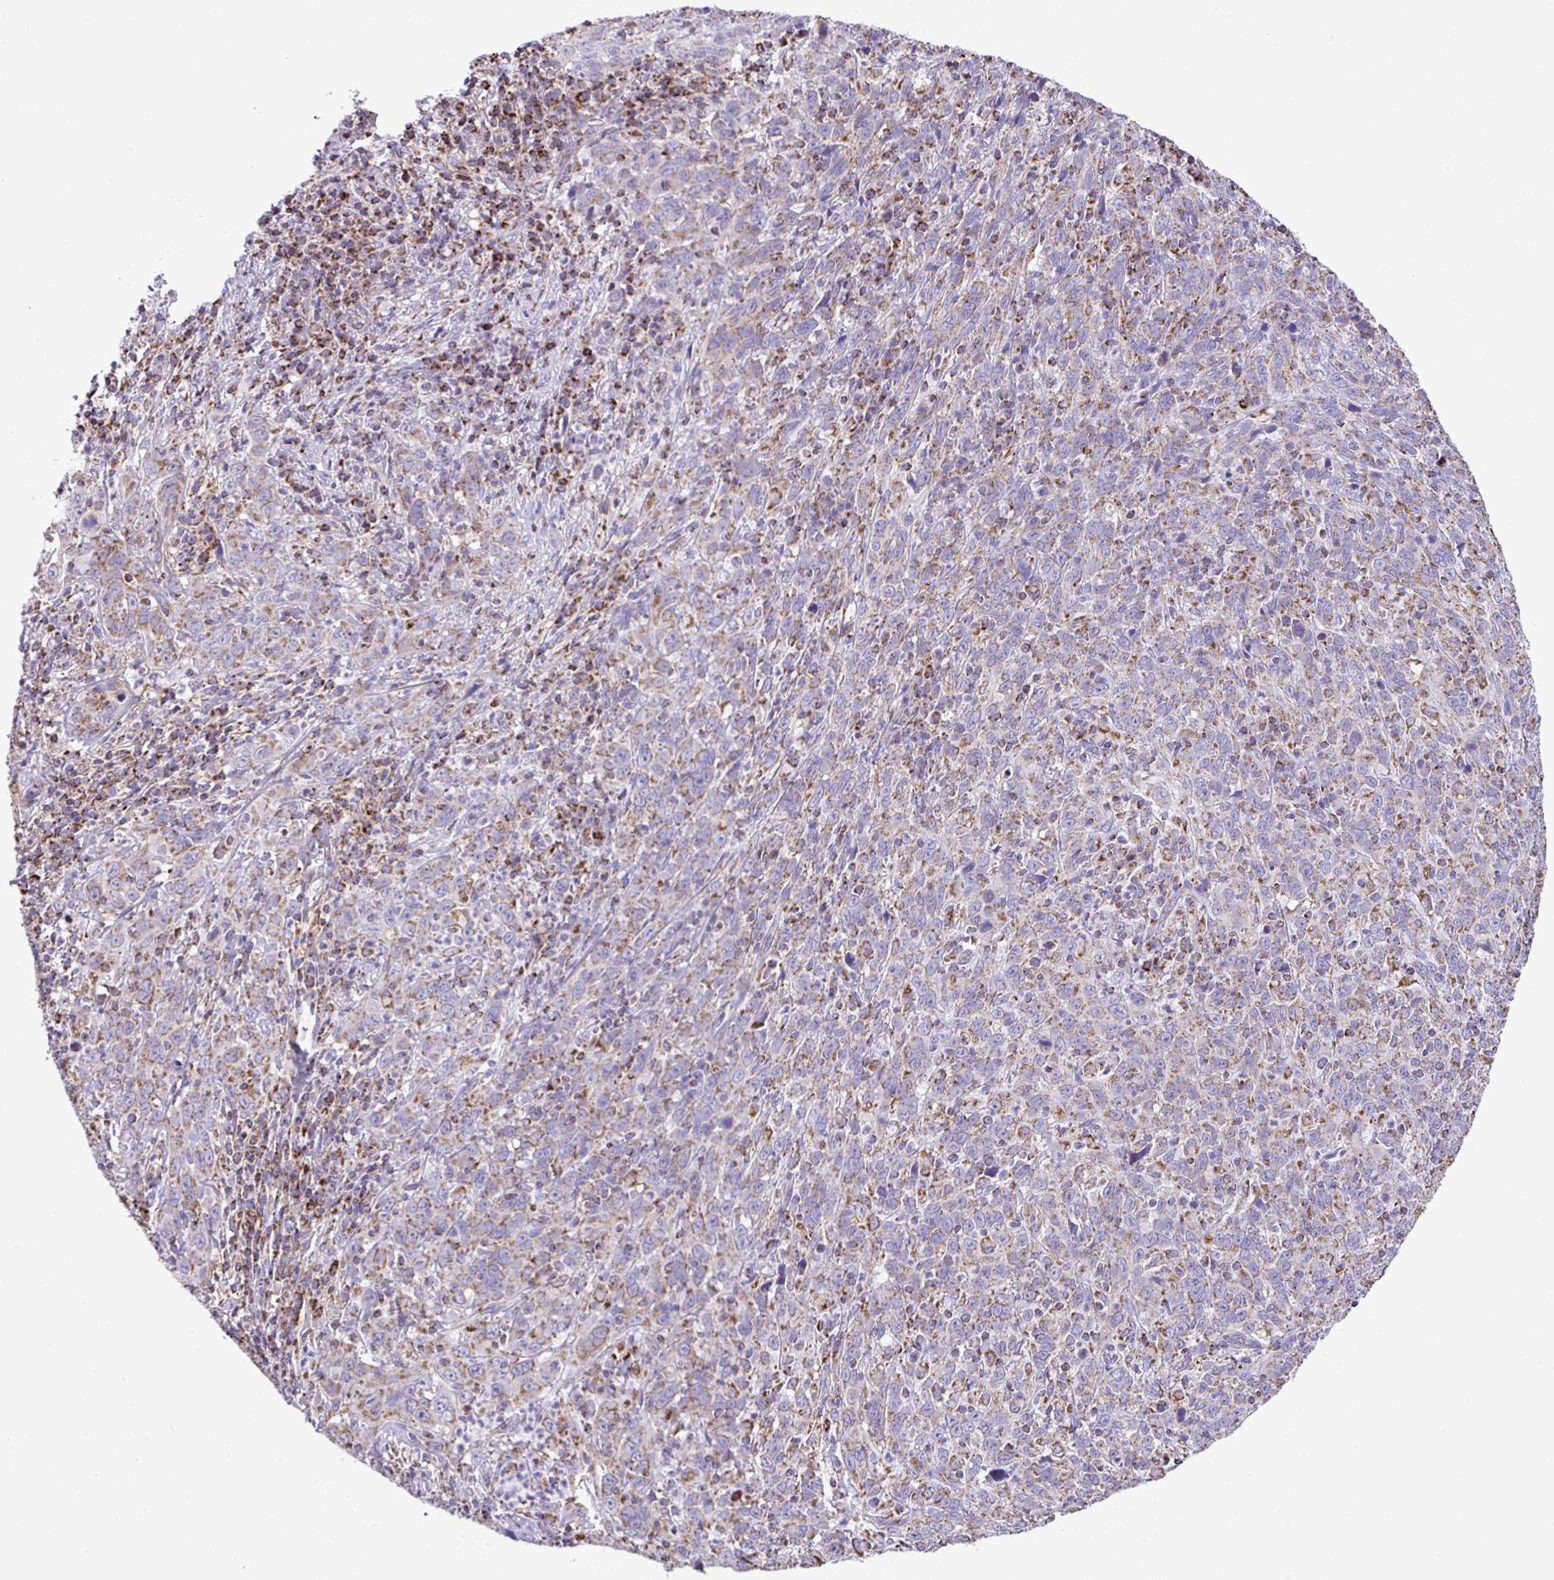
{"staining": {"intensity": "weak", "quantity": "25%-75%", "location": "cytoplasmic/membranous"}, "tissue": "cervical cancer", "cell_type": "Tumor cells", "image_type": "cancer", "snomed": [{"axis": "morphology", "description": "Squamous cell carcinoma, NOS"}, {"axis": "topography", "description": "Cervix"}], "caption": "Cervical squamous cell carcinoma was stained to show a protein in brown. There is low levels of weak cytoplasmic/membranous expression in approximately 25%-75% of tumor cells. (DAB (3,3'-diaminobenzidine) IHC with brightfield microscopy, high magnification).", "gene": "PCMTD2", "patient": {"sex": "female", "age": 46}}